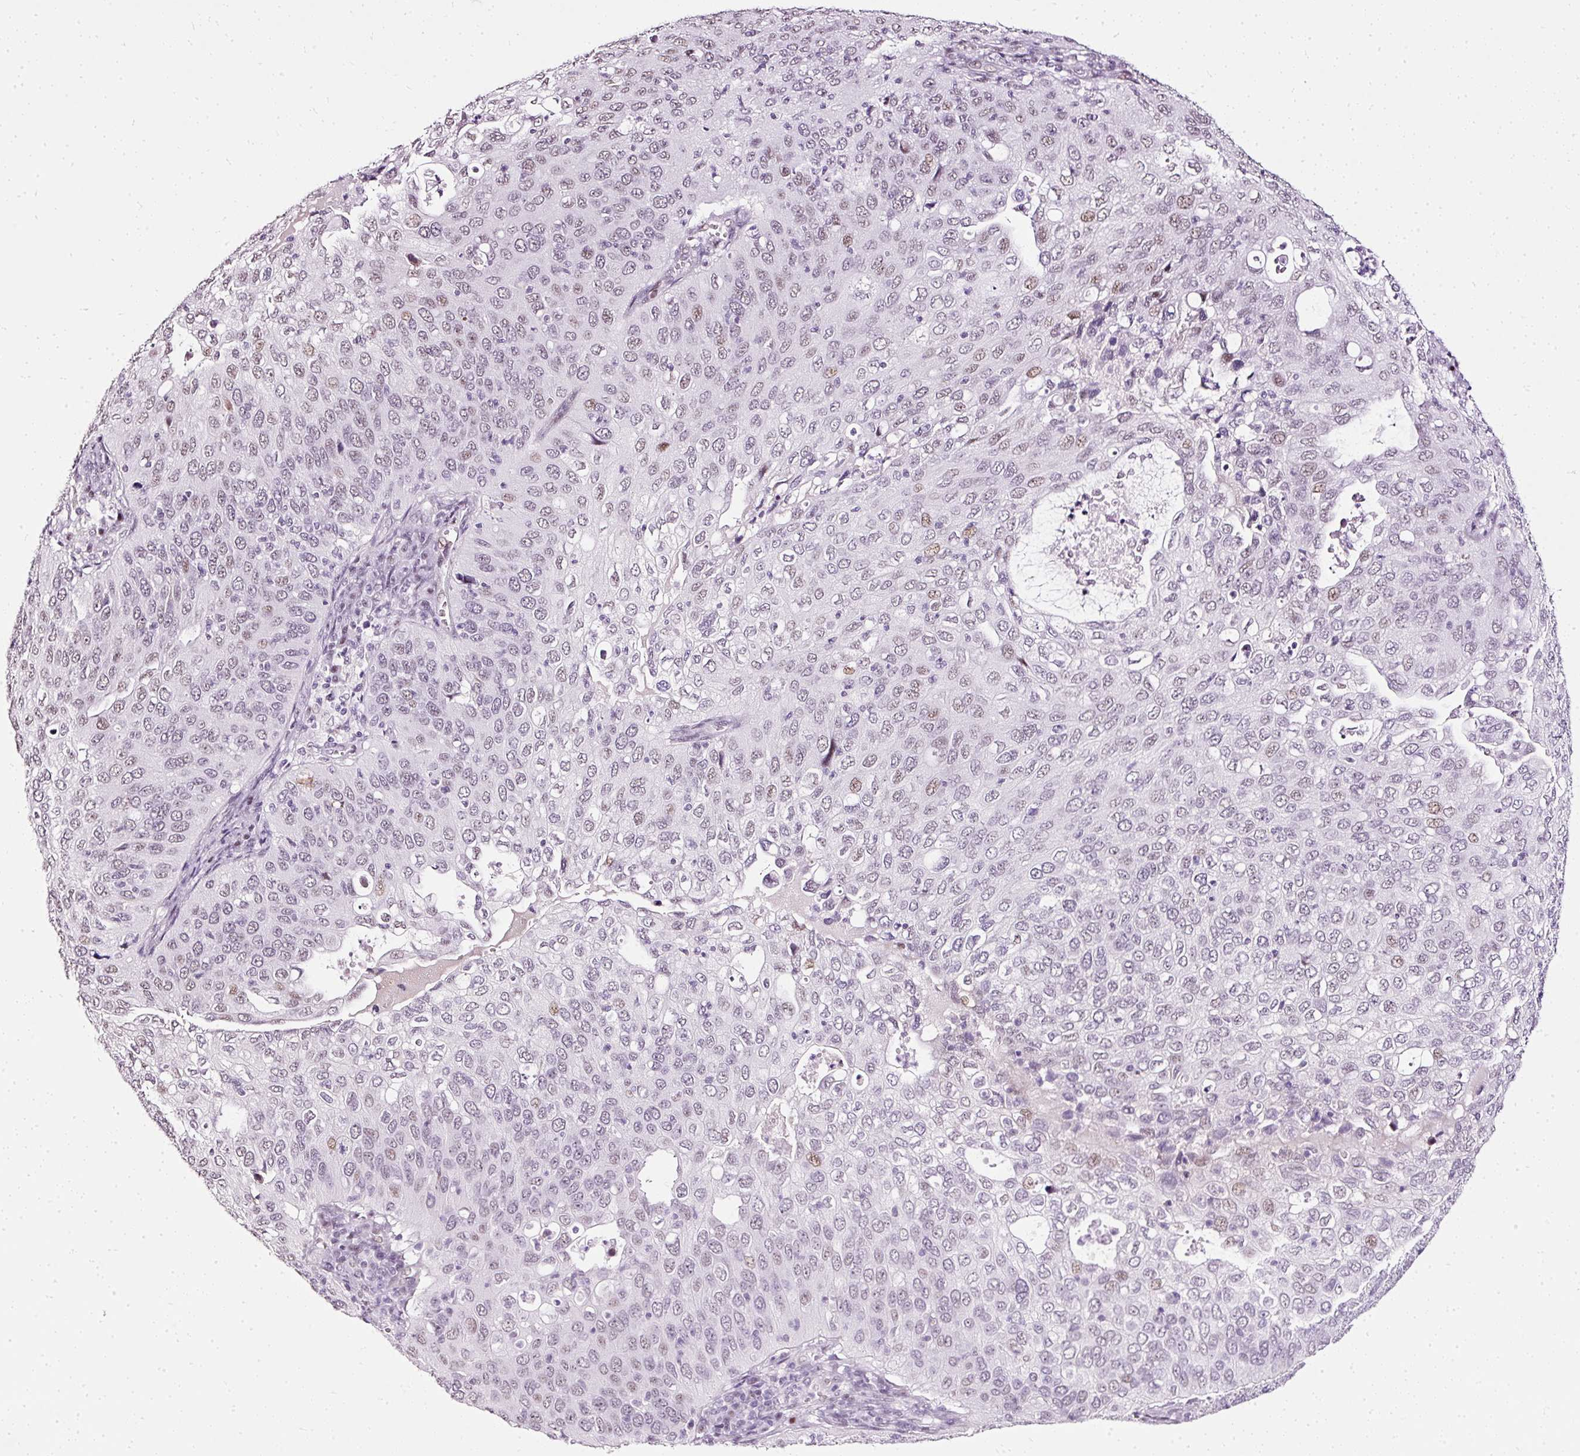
{"staining": {"intensity": "weak", "quantity": ">75%", "location": "nuclear"}, "tissue": "cervical cancer", "cell_type": "Tumor cells", "image_type": "cancer", "snomed": [{"axis": "morphology", "description": "Squamous cell carcinoma, NOS"}, {"axis": "topography", "description": "Cervix"}], "caption": "Cervical cancer (squamous cell carcinoma) stained with DAB (3,3'-diaminobenzidine) immunohistochemistry reveals low levels of weak nuclear positivity in approximately >75% of tumor cells. (DAB IHC, brown staining for protein, blue staining for nuclei).", "gene": "PDE6B", "patient": {"sex": "female", "age": 36}}